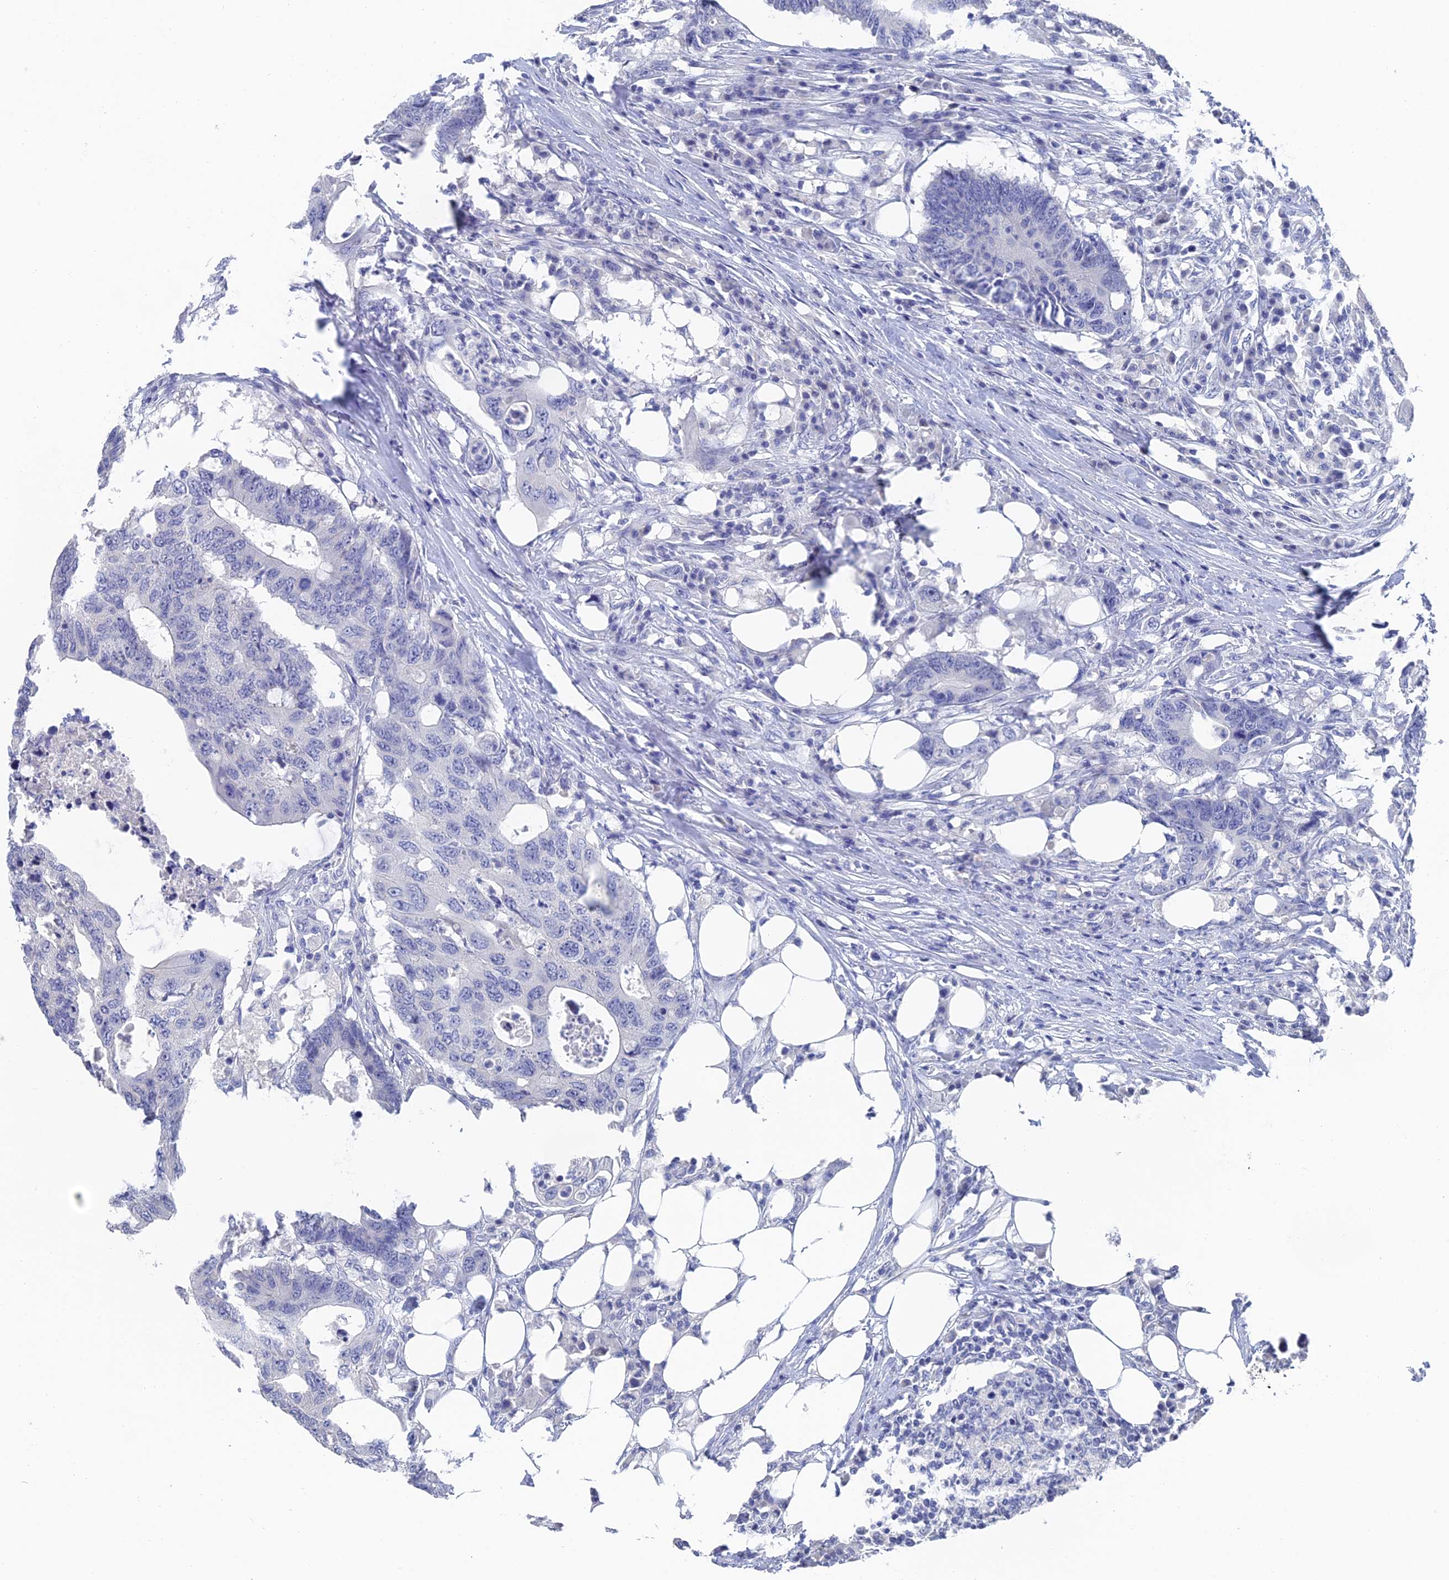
{"staining": {"intensity": "negative", "quantity": "none", "location": "none"}, "tissue": "colorectal cancer", "cell_type": "Tumor cells", "image_type": "cancer", "snomed": [{"axis": "morphology", "description": "Adenocarcinoma, NOS"}, {"axis": "topography", "description": "Colon"}], "caption": "This micrograph is of colorectal cancer stained with IHC to label a protein in brown with the nuclei are counter-stained blue. There is no positivity in tumor cells.", "gene": "GFAP", "patient": {"sex": "male", "age": 71}}